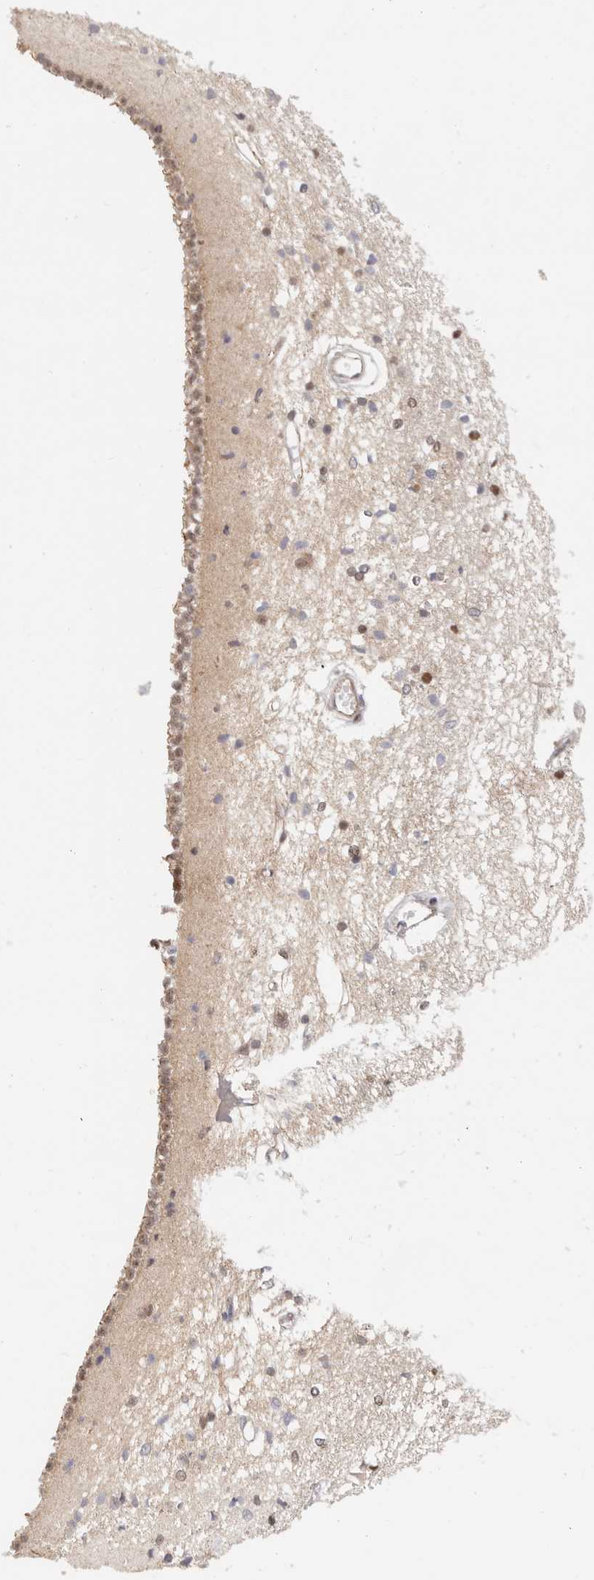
{"staining": {"intensity": "weak", "quantity": "<25%", "location": "nuclear"}, "tissue": "caudate", "cell_type": "Glial cells", "image_type": "normal", "snomed": [{"axis": "morphology", "description": "Normal tissue, NOS"}, {"axis": "topography", "description": "Lateral ventricle wall"}], "caption": "There is no significant expression in glial cells of caudate. Nuclei are stained in blue.", "gene": "AFDN", "patient": {"sex": "male", "age": 45}}